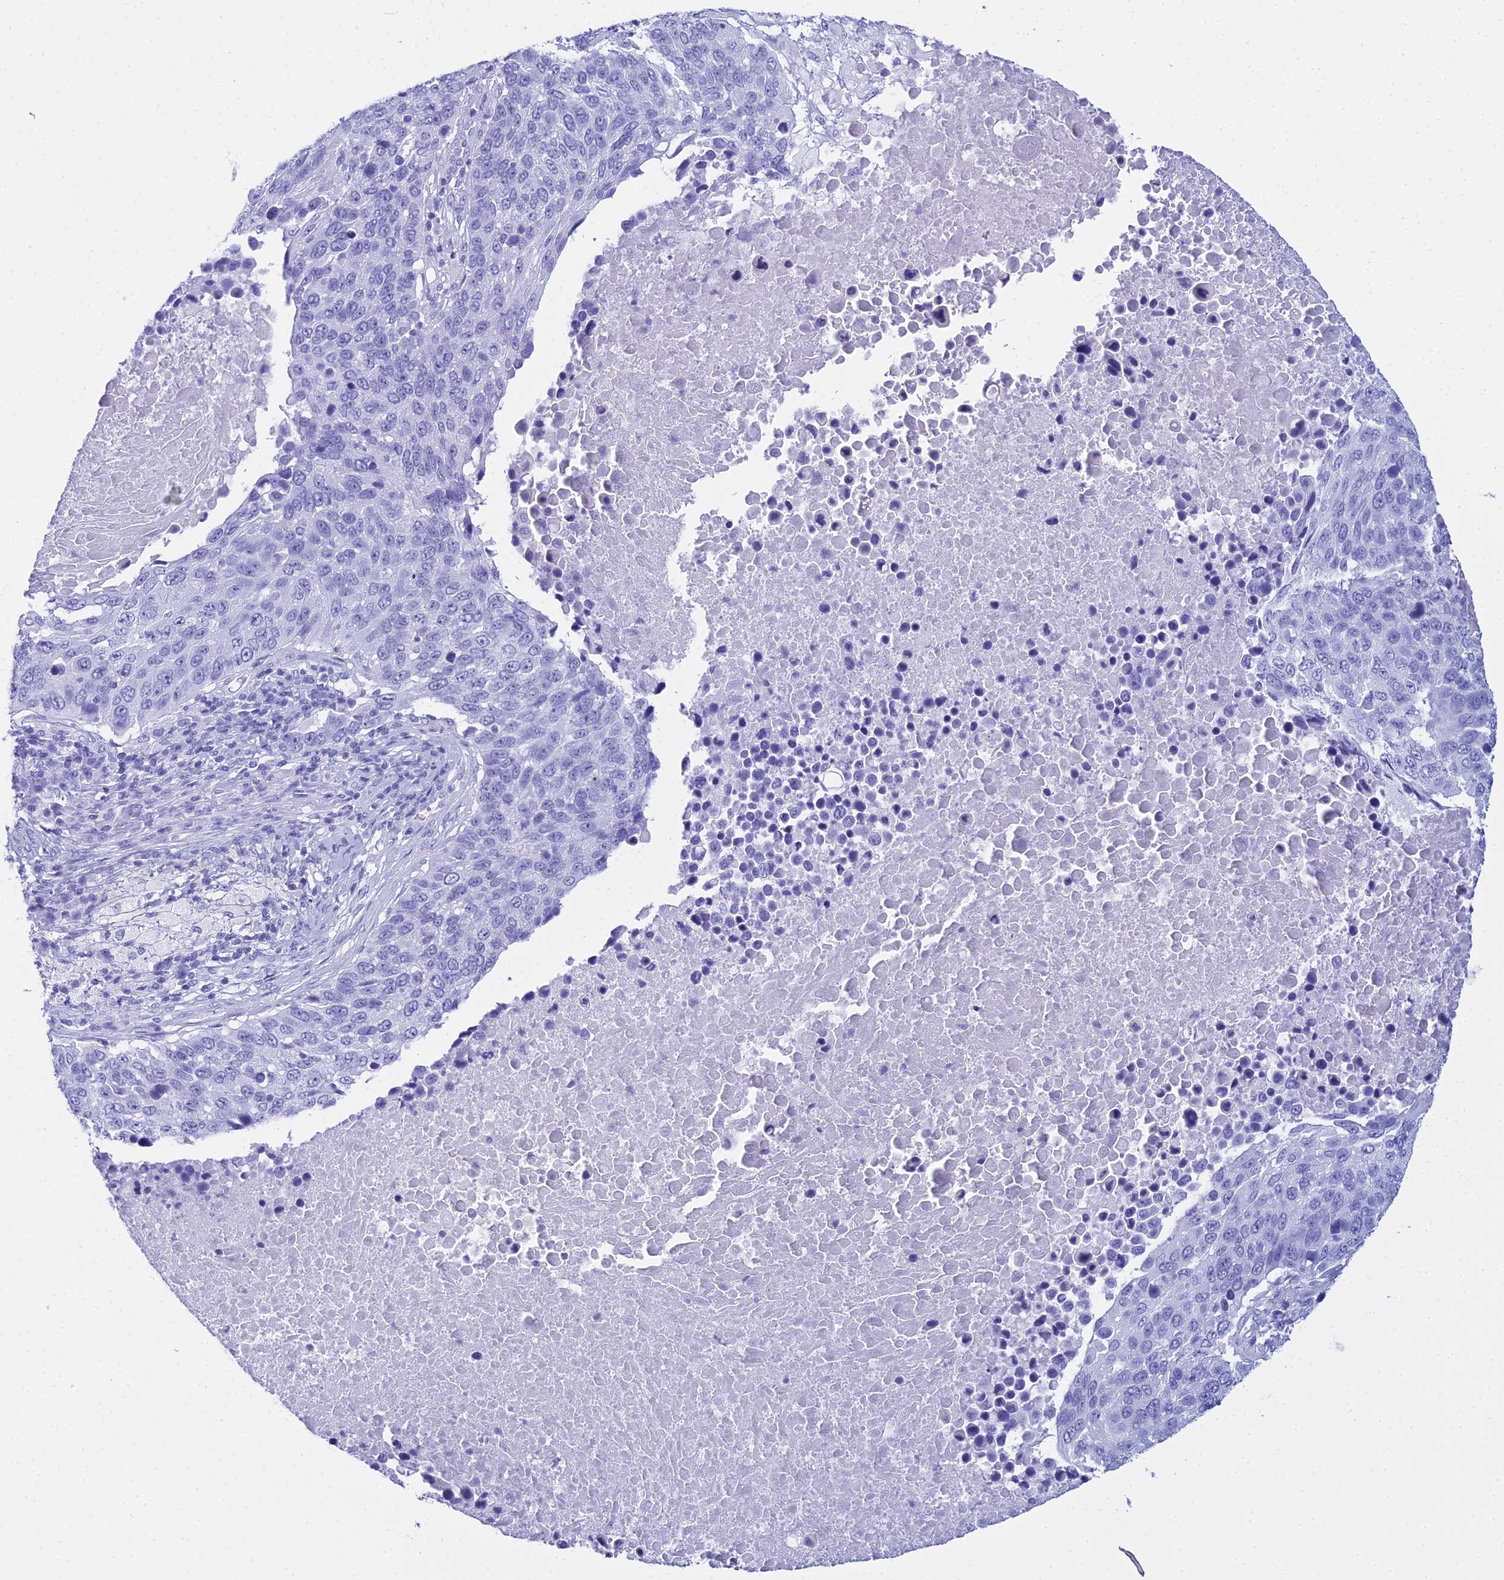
{"staining": {"intensity": "negative", "quantity": "none", "location": "none"}, "tissue": "lung cancer", "cell_type": "Tumor cells", "image_type": "cancer", "snomed": [{"axis": "morphology", "description": "Normal tissue, NOS"}, {"axis": "morphology", "description": "Squamous cell carcinoma, NOS"}, {"axis": "topography", "description": "Lymph node"}, {"axis": "topography", "description": "Lung"}], "caption": "An immunohistochemistry (IHC) photomicrograph of lung cancer is shown. There is no staining in tumor cells of lung cancer. Brightfield microscopy of immunohistochemistry stained with DAB (3,3'-diaminobenzidine) (brown) and hematoxylin (blue), captured at high magnification.", "gene": "ZNF442", "patient": {"sex": "male", "age": 66}}